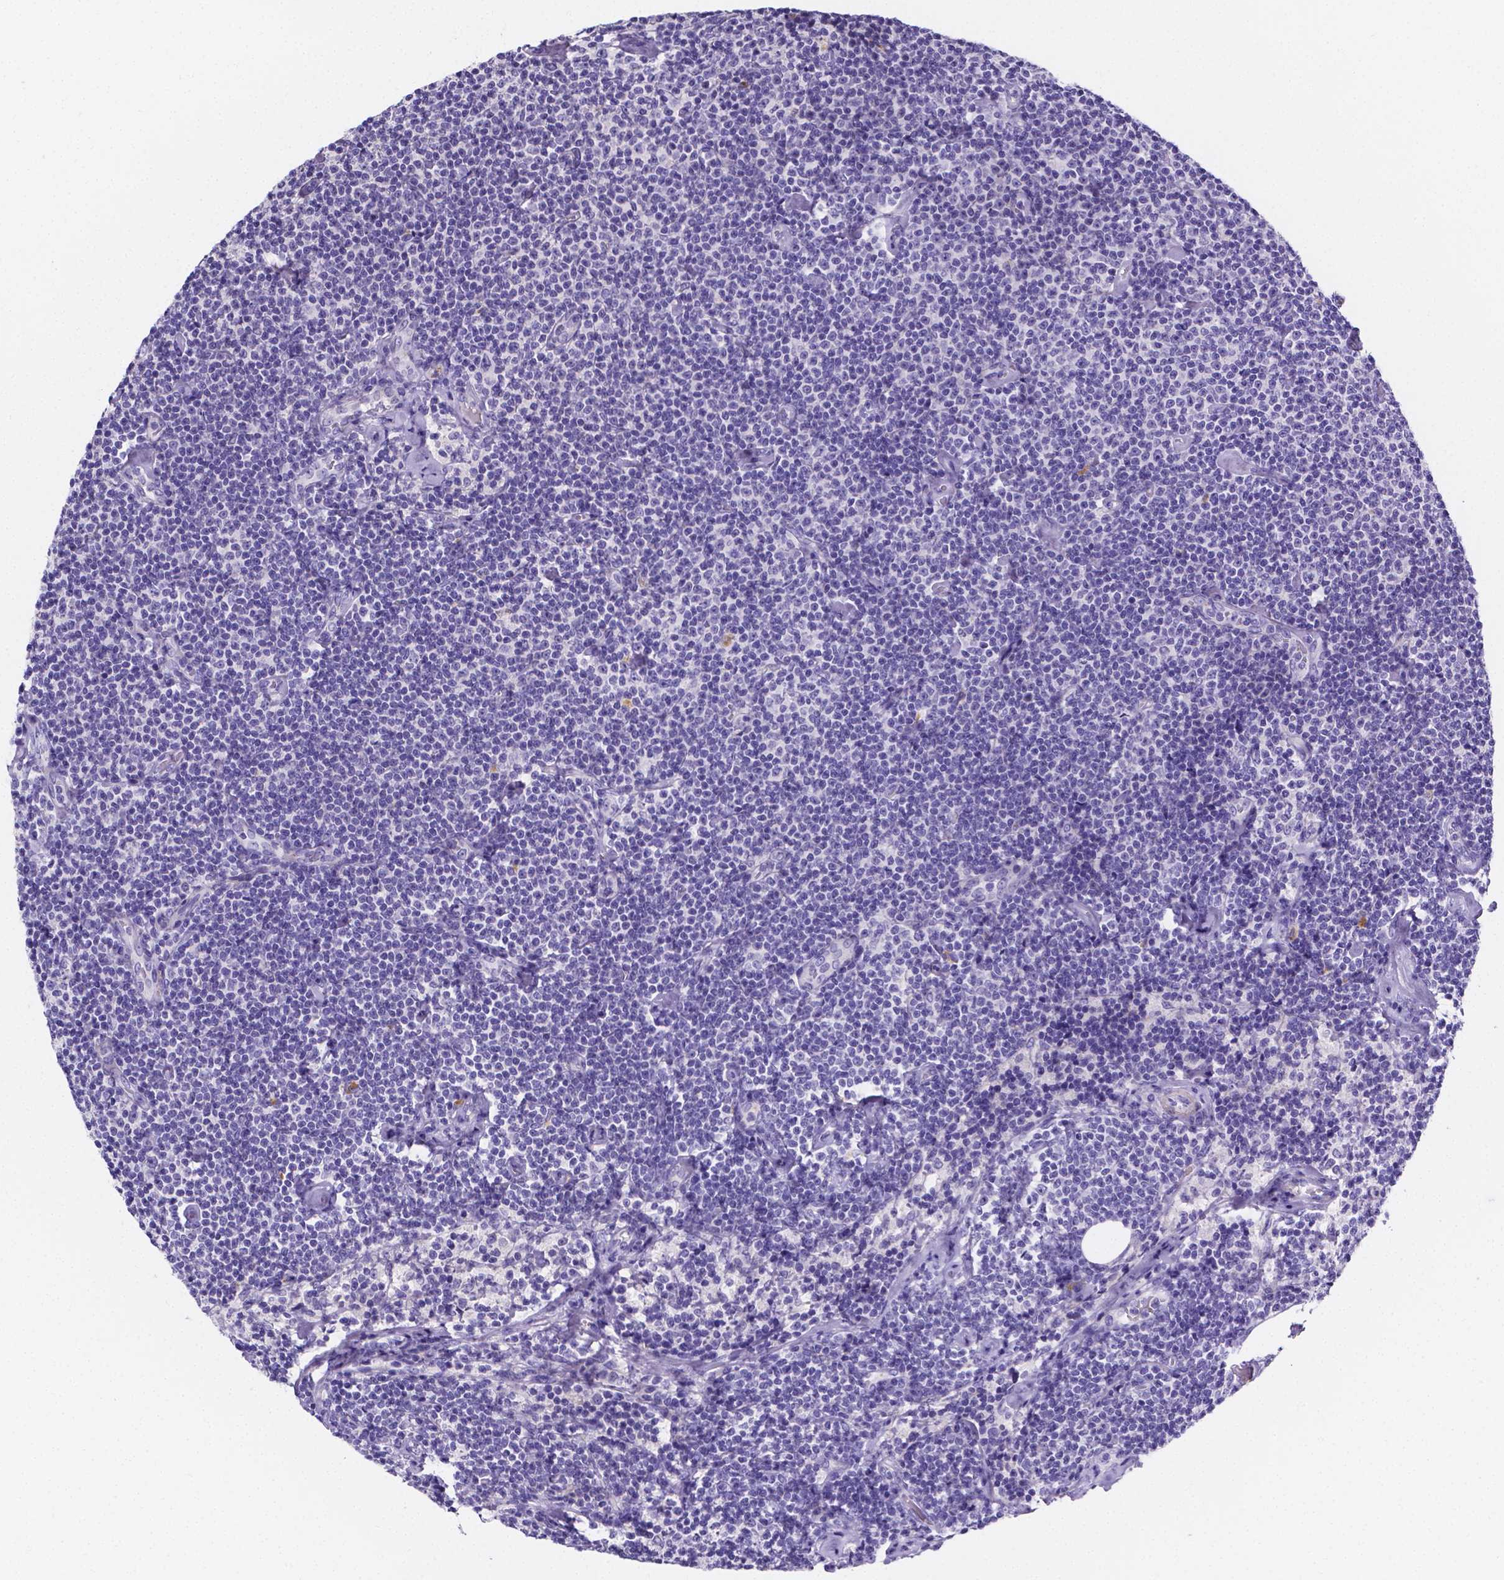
{"staining": {"intensity": "negative", "quantity": "none", "location": "none"}, "tissue": "lymphoma", "cell_type": "Tumor cells", "image_type": "cancer", "snomed": [{"axis": "morphology", "description": "Malignant lymphoma, non-Hodgkin's type, Low grade"}, {"axis": "topography", "description": "Lymph node"}], "caption": "A photomicrograph of human lymphoma is negative for staining in tumor cells.", "gene": "NRGN", "patient": {"sex": "male", "age": 81}}